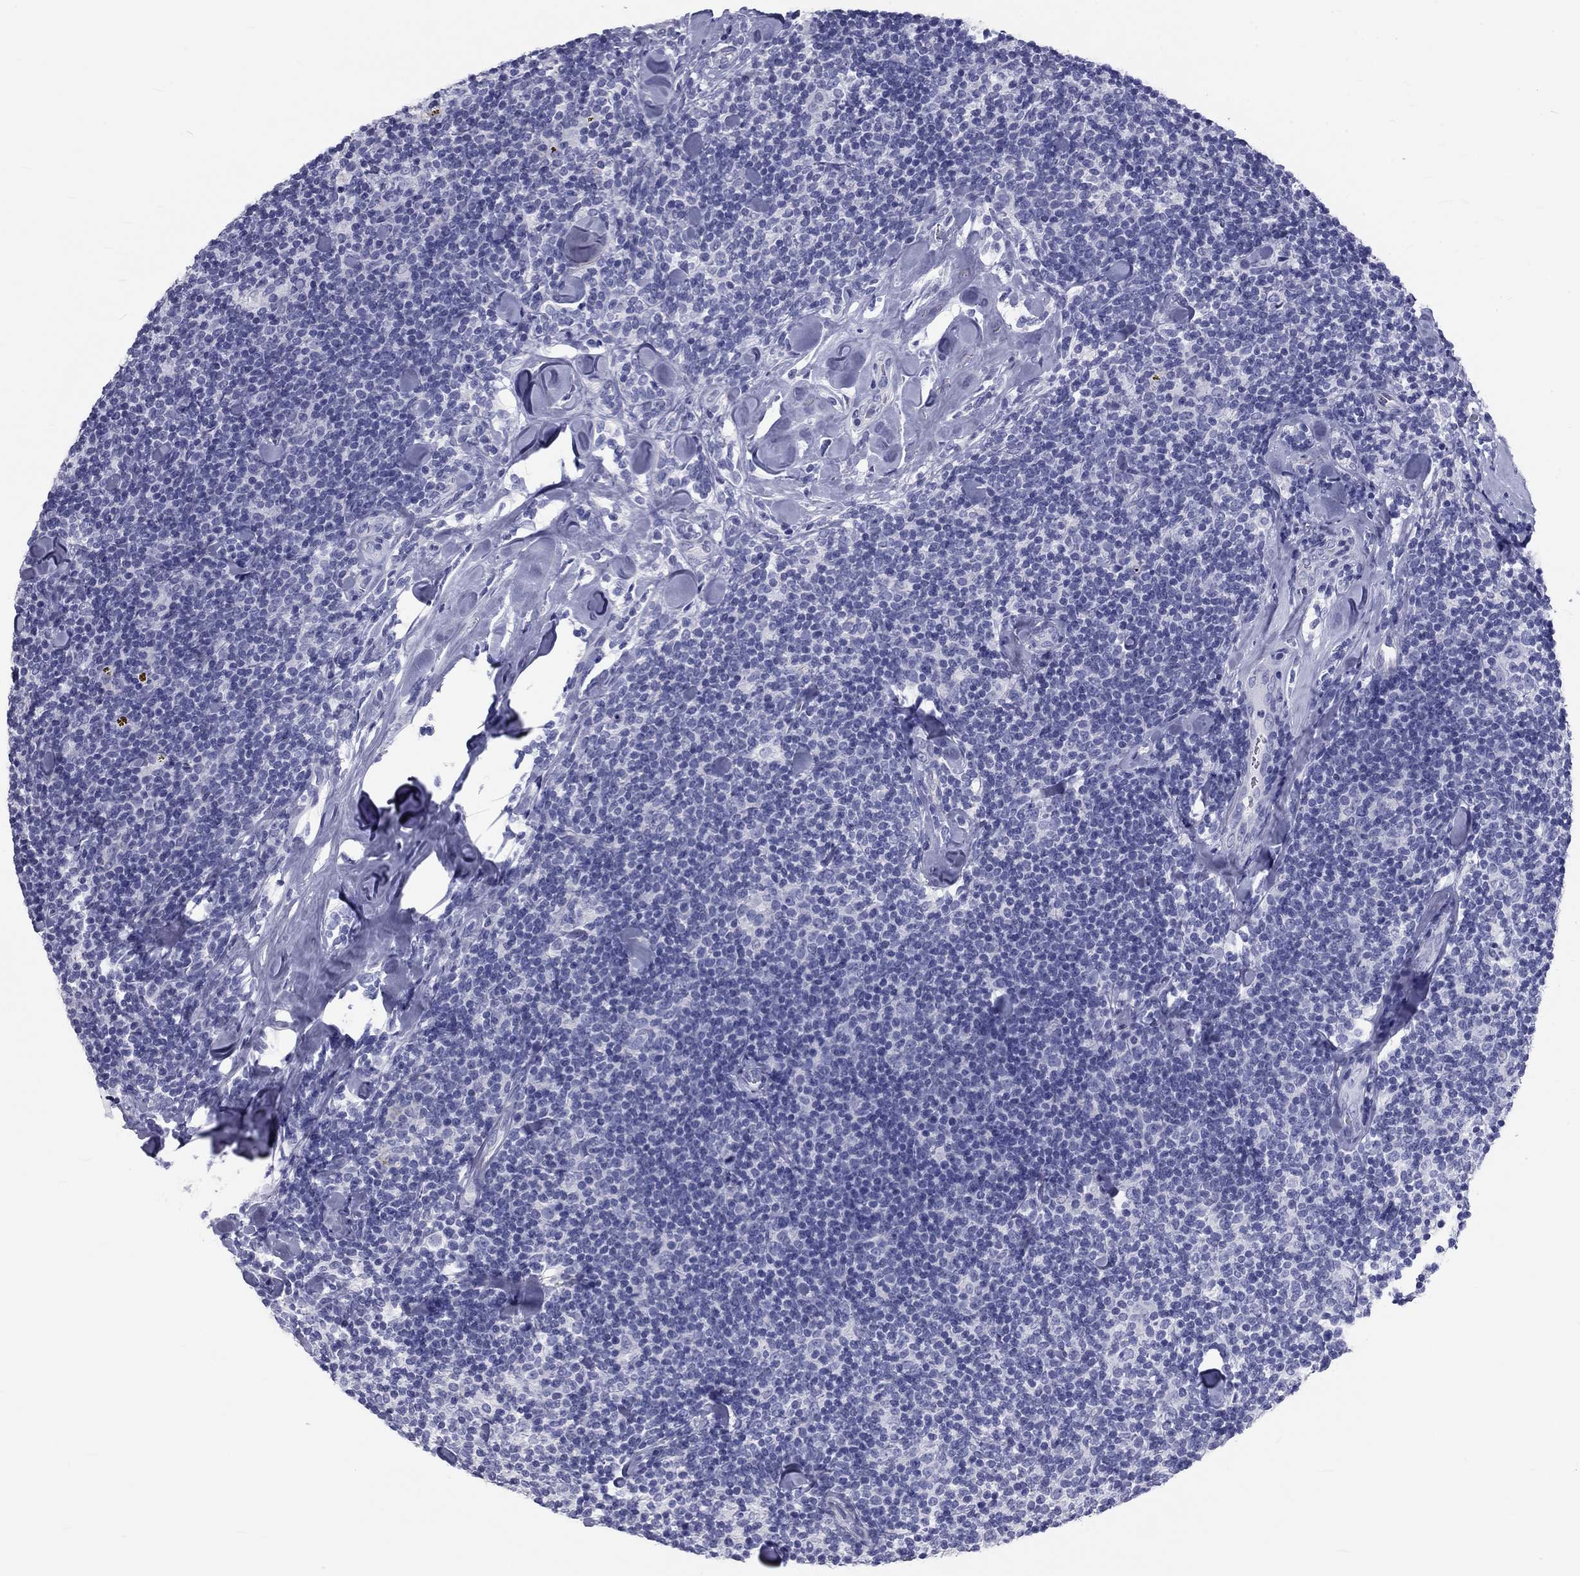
{"staining": {"intensity": "negative", "quantity": "none", "location": "none"}, "tissue": "lymphoma", "cell_type": "Tumor cells", "image_type": "cancer", "snomed": [{"axis": "morphology", "description": "Malignant lymphoma, non-Hodgkin's type, Low grade"}, {"axis": "topography", "description": "Lymph node"}], "caption": "A high-resolution photomicrograph shows immunohistochemistry staining of lymphoma, which demonstrates no significant positivity in tumor cells.", "gene": "DNALI1", "patient": {"sex": "female", "age": 56}}